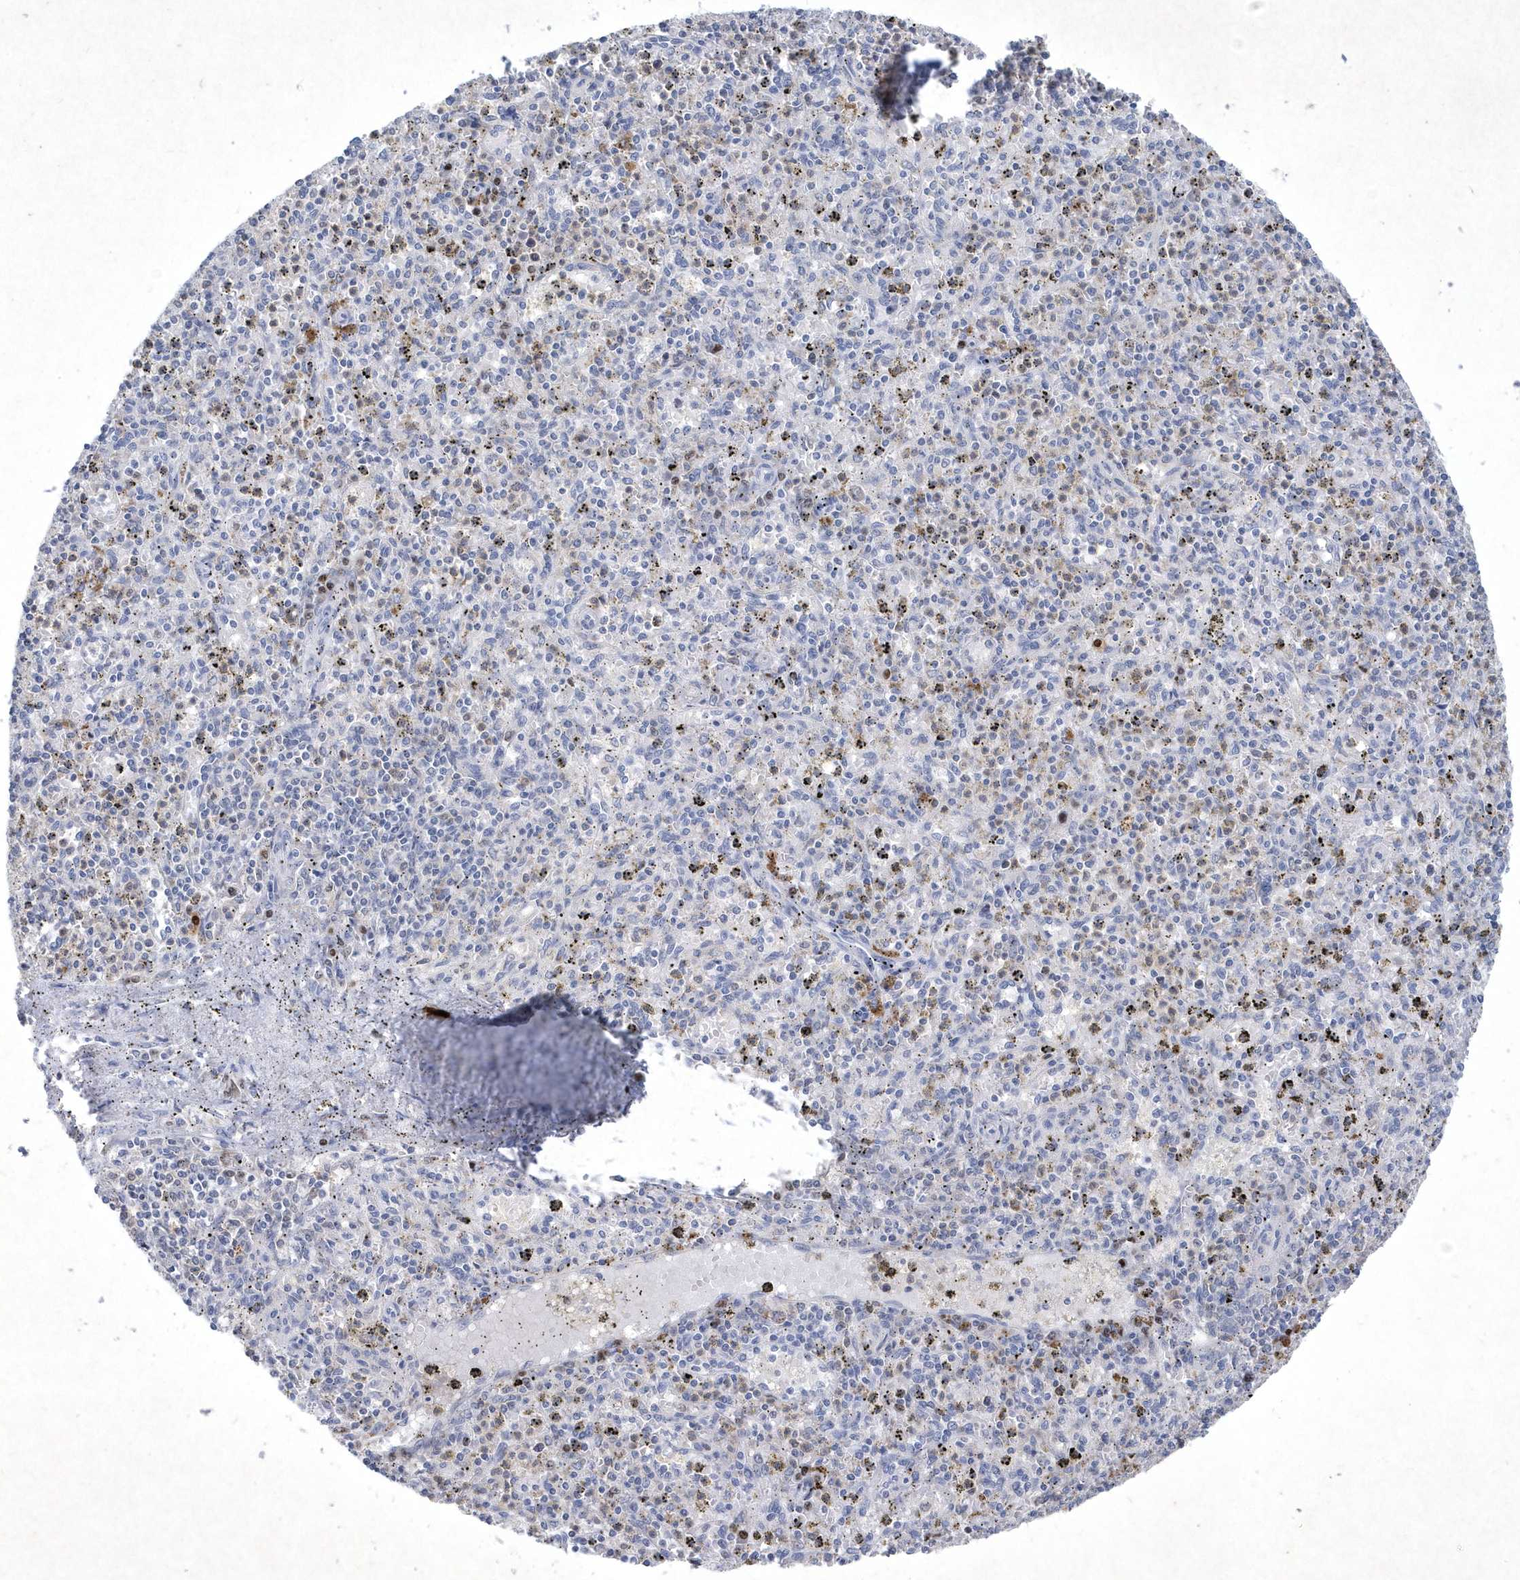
{"staining": {"intensity": "negative", "quantity": "none", "location": "none"}, "tissue": "spleen", "cell_type": "Cells in red pulp", "image_type": "normal", "snomed": [{"axis": "morphology", "description": "Normal tissue, NOS"}, {"axis": "topography", "description": "Spleen"}], "caption": "IHC histopathology image of unremarkable human spleen stained for a protein (brown), which shows no positivity in cells in red pulp. (Stains: DAB (3,3'-diaminobenzidine) IHC with hematoxylin counter stain, Microscopy: brightfield microscopy at high magnification).", "gene": "BHLHA15", "patient": {"sex": "male", "age": 72}}